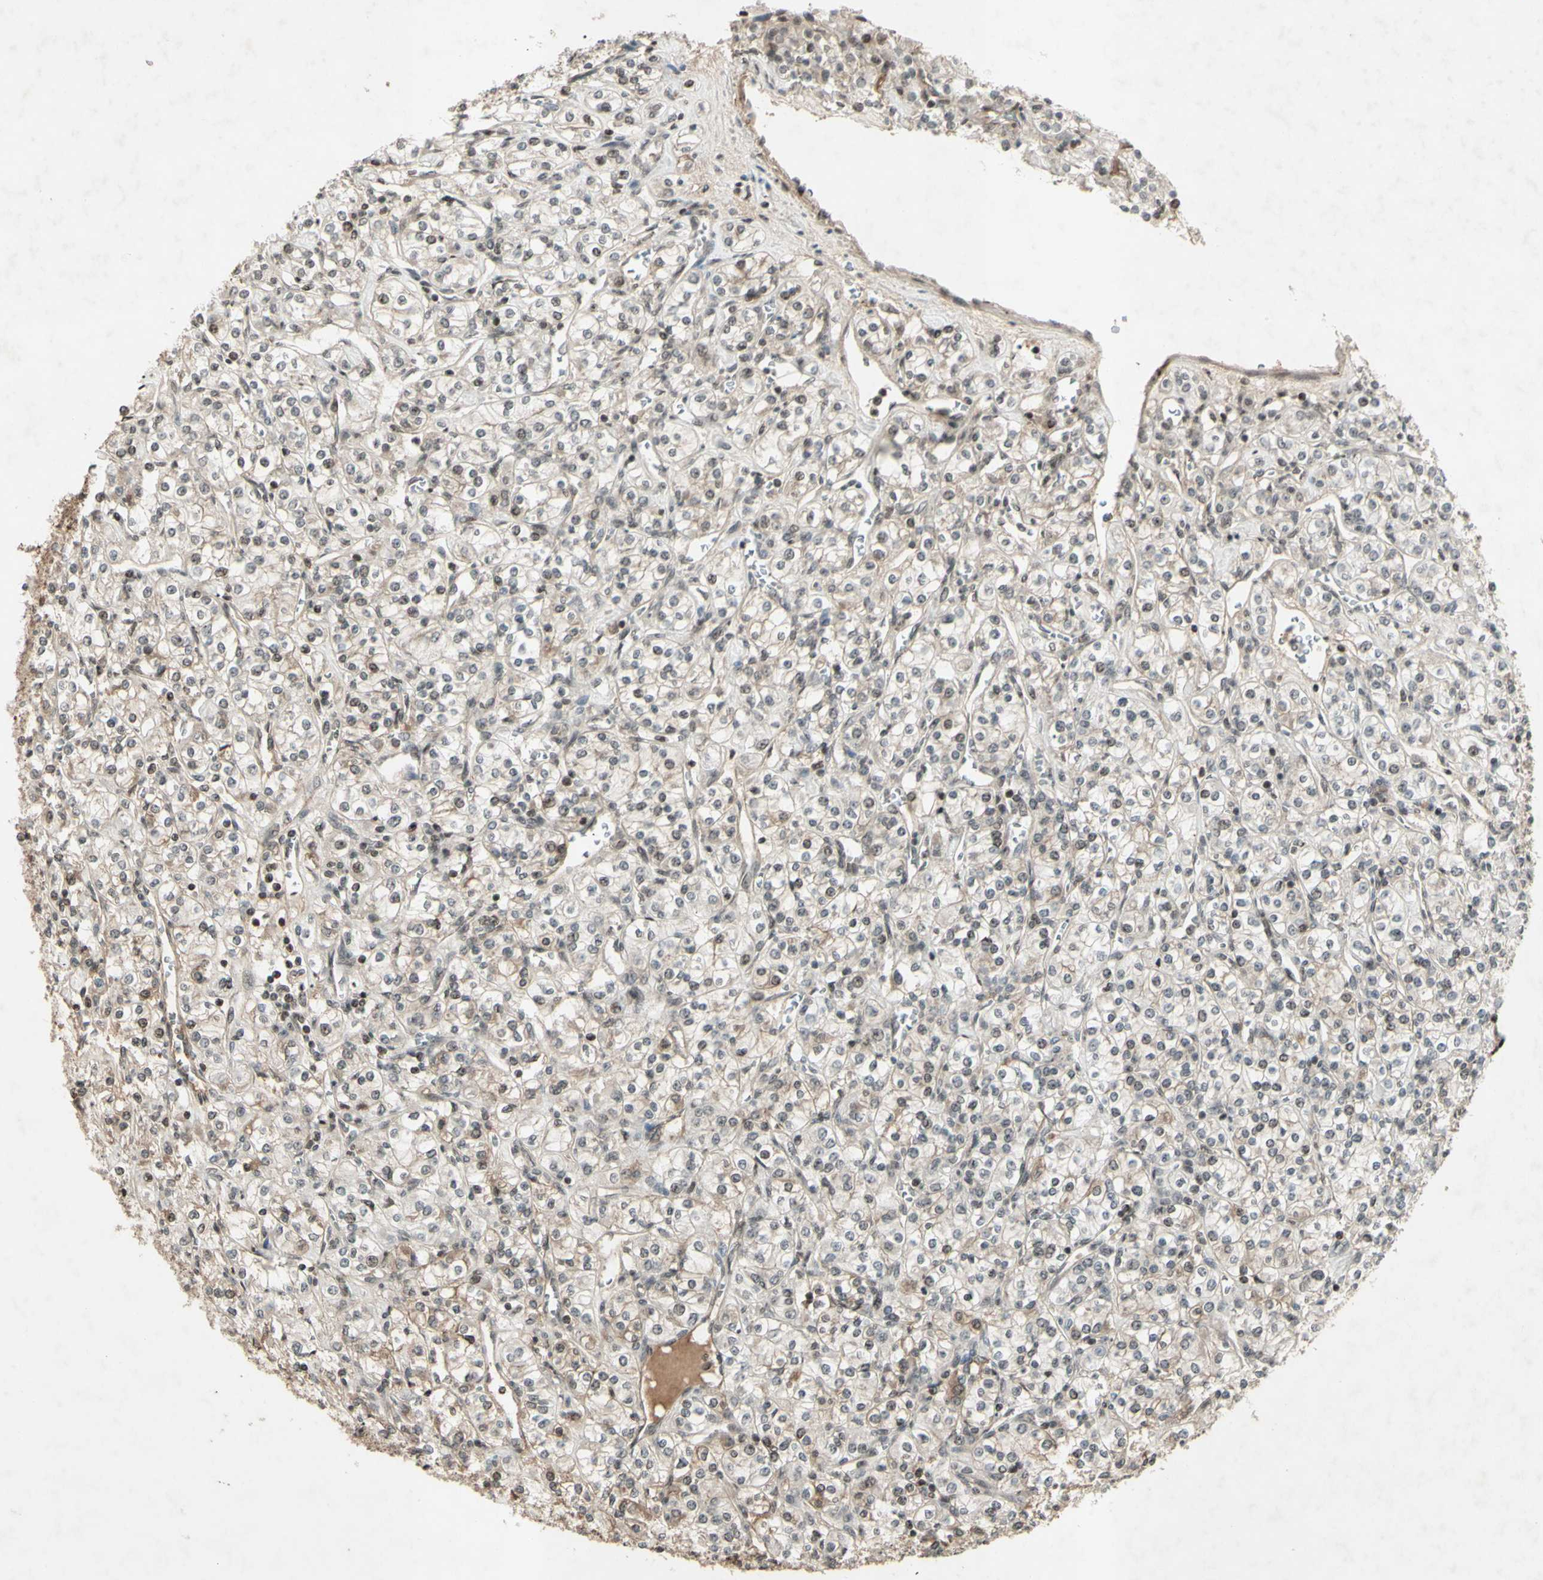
{"staining": {"intensity": "weak", "quantity": "25%-75%", "location": "nuclear"}, "tissue": "renal cancer", "cell_type": "Tumor cells", "image_type": "cancer", "snomed": [{"axis": "morphology", "description": "Adenocarcinoma, NOS"}, {"axis": "topography", "description": "Kidney"}], "caption": "Immunohistochemical staining of adenocarcinoma (renal) exhibits low levels of weak nuclear protein positivity in about 25%-75% of tumor cells.", "gene": "SNW1", "patient": {"sex": "male", "age": 77}}